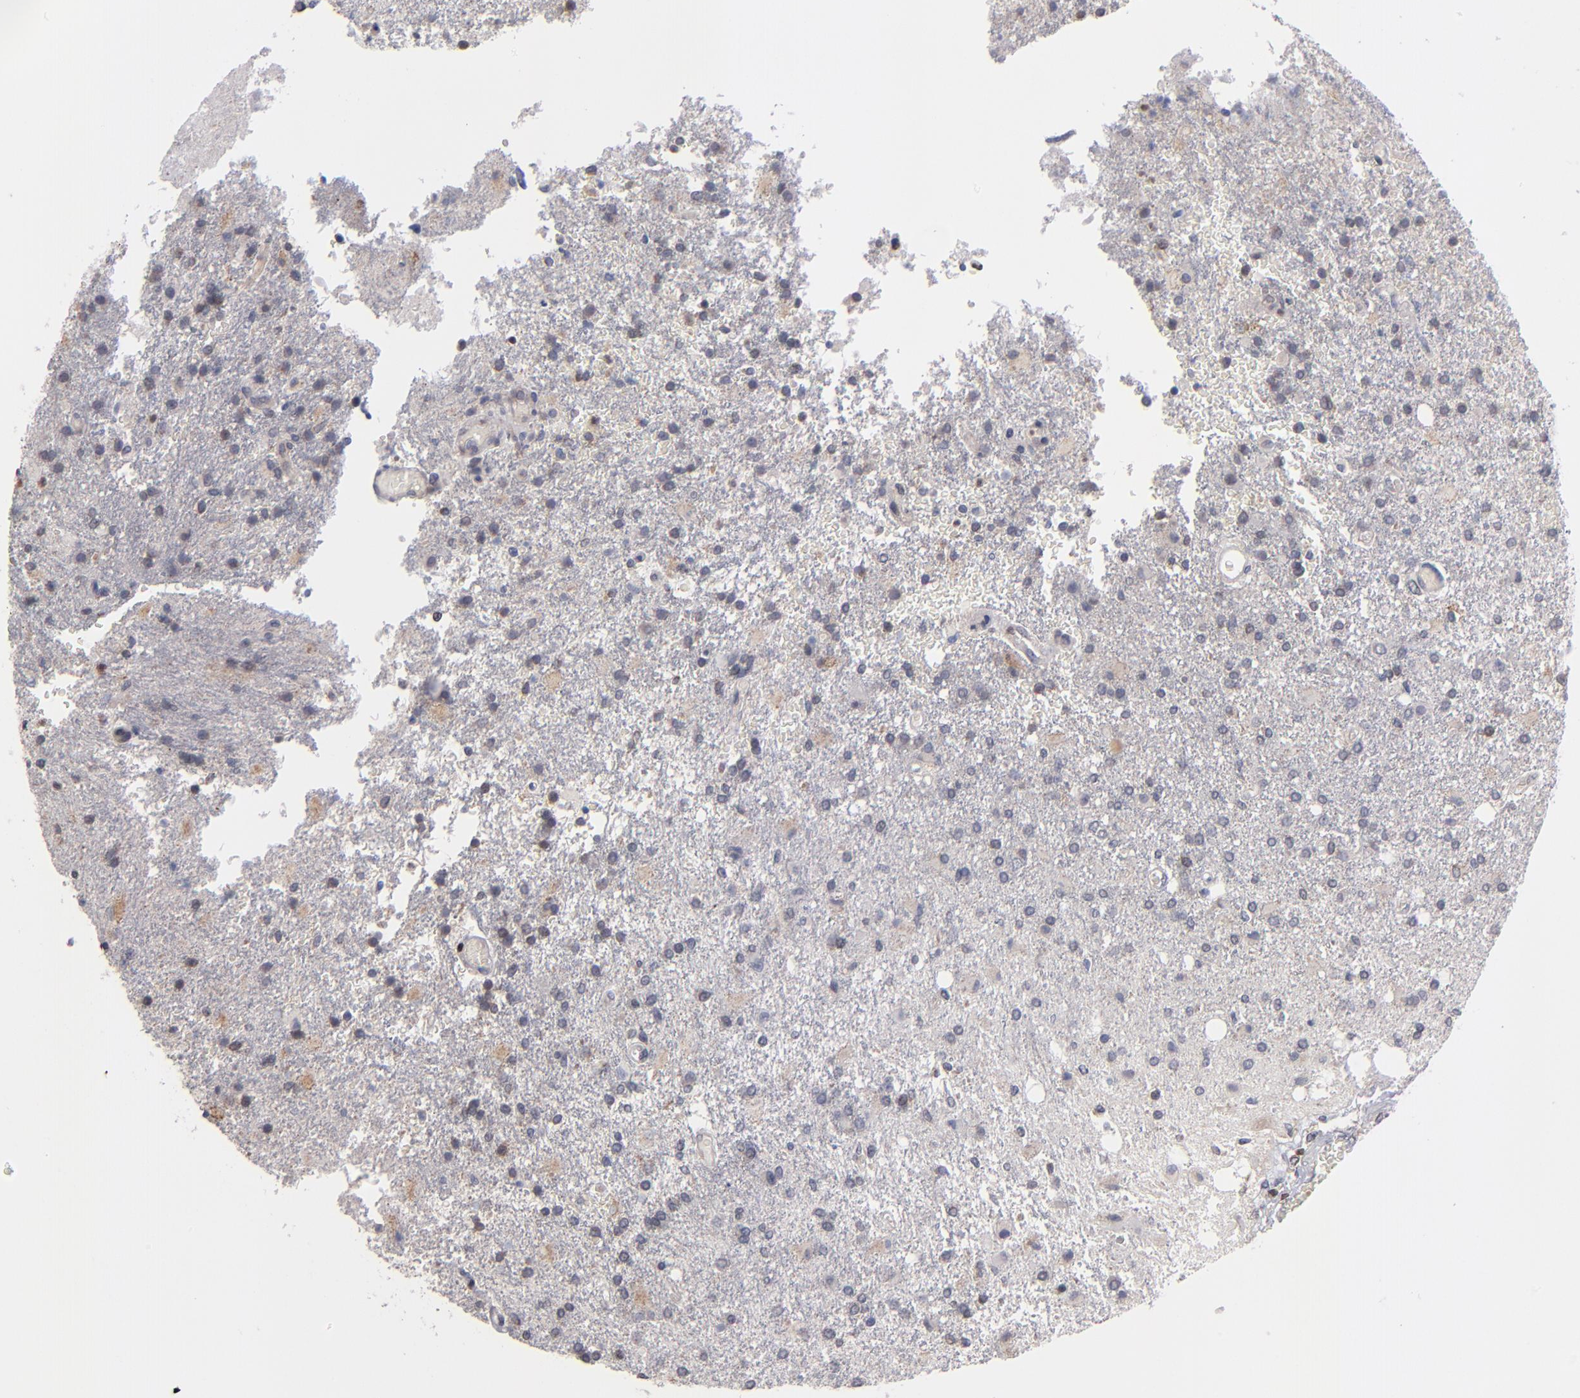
{"staining": {"intensity": "weak", "quantity": "<25%", "location": "cytoplasmic/membranous"}, "tissue": "glioma", "cell_type": "Tumor cells", "image_type": "cancer", "snomed": [{"axis": "morphology", "description": "Glioma, malignant, High grade"}, {"axis": "topography", "description": "Cerebral cortex"}], "caption": "High magnification brightfield microscopy of glioma stained with DAB (3,3'-diaminobenzidine) (brown) and counterstained with hematoxylin (blue): tumor cells show no significant expression.", "gene": "ODF2", "patient": {"sex": "male", "age": 79}}